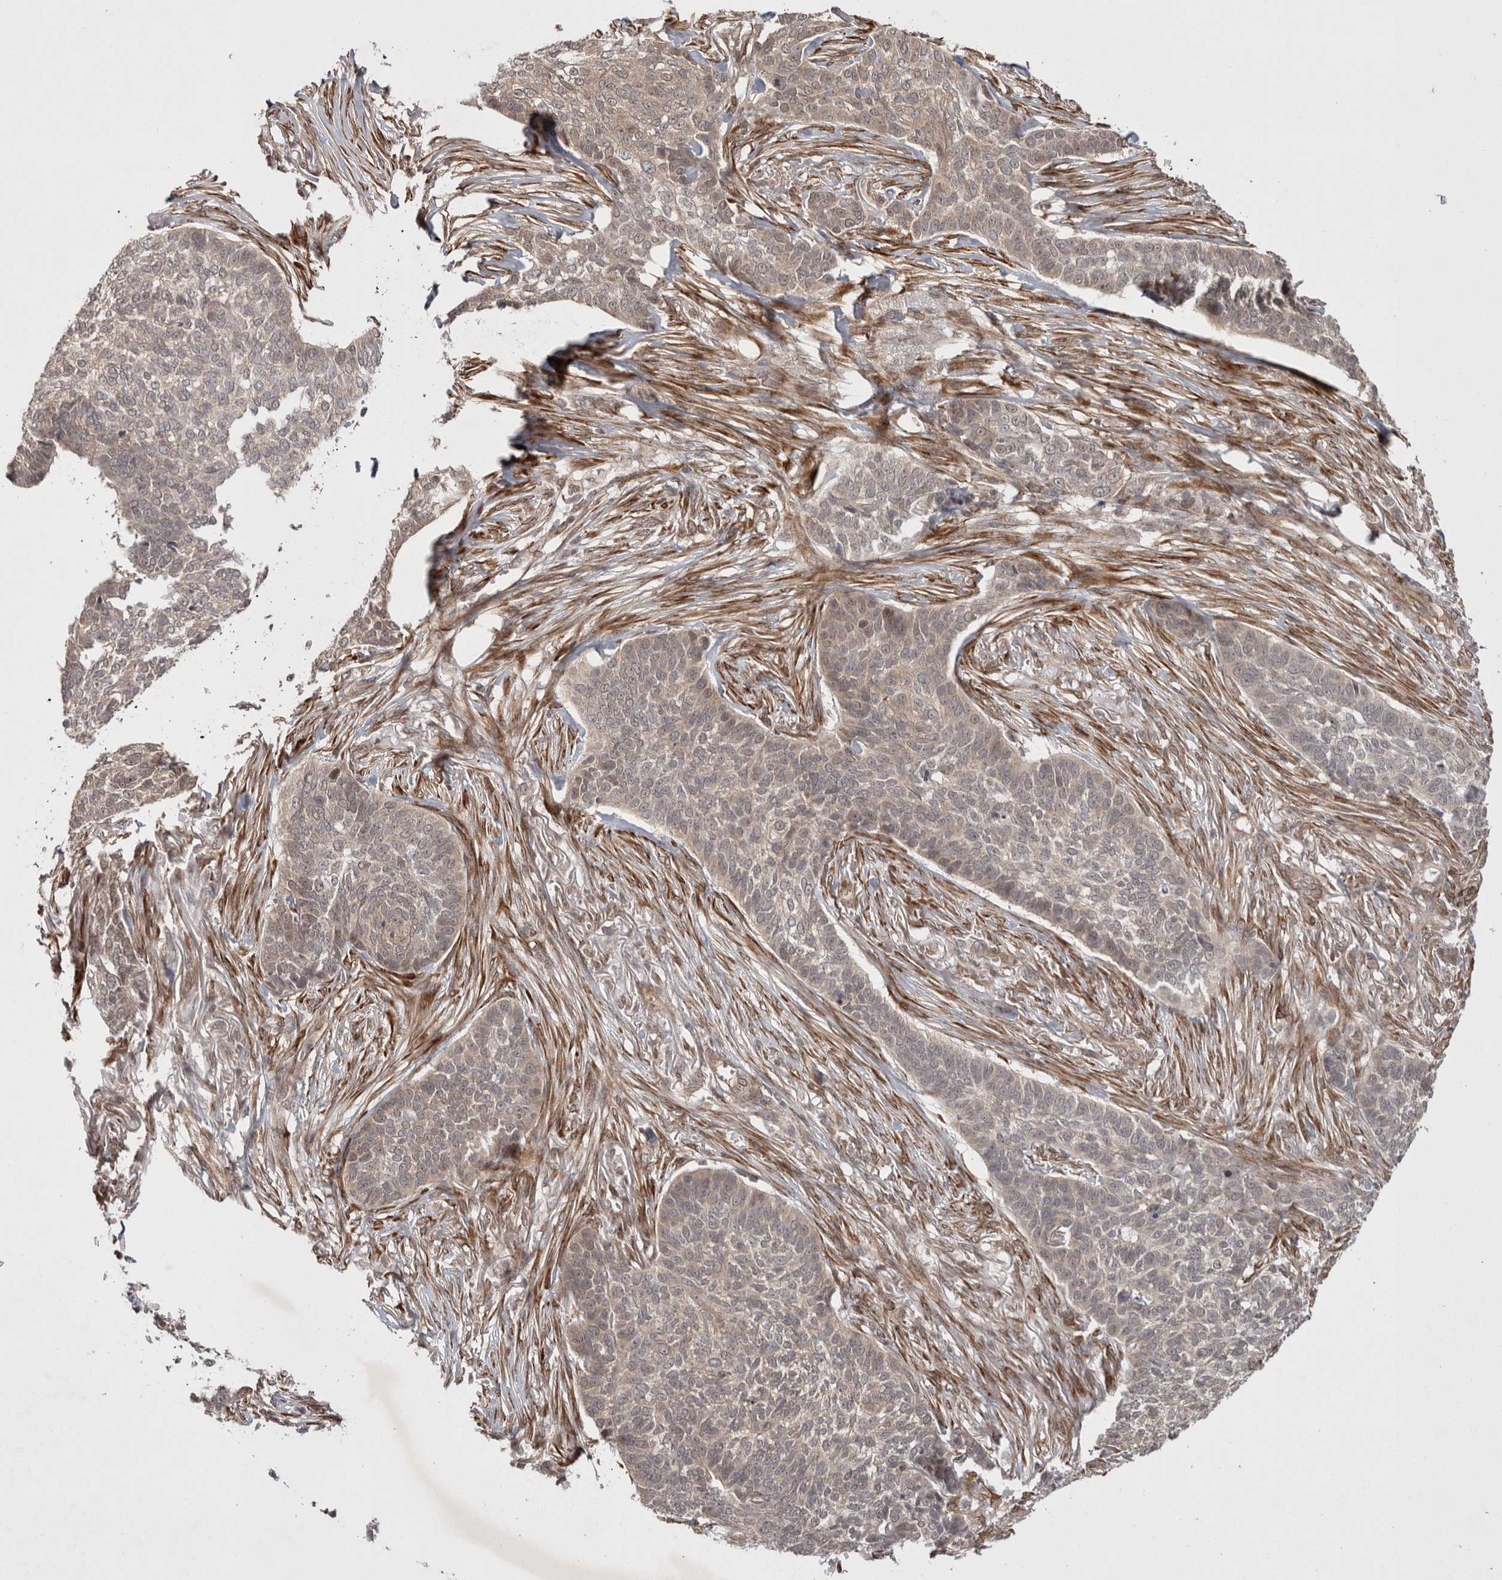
{"staining": {"intensity": "weak", "quantity": "25%-75%", "location": "cytoplasmic/membranous"}, "tissue": "skin cancer", "cell_type": "Tumor cells", "image_type": "cancer", "snomed": [{"axis": "morphology", "description": "Basal cell carcinoma"}, {"axis": "topography", "description": "Skin"}], "caption": "Protein analysis of skin cancer (basal cell carcinoma) tissue demonstrates weak cytoplasmic/membranous expression in about 25%-75% of tumor cells.", "gene": "ZNF318", "patient": {"sex": "male", "age": 85}}